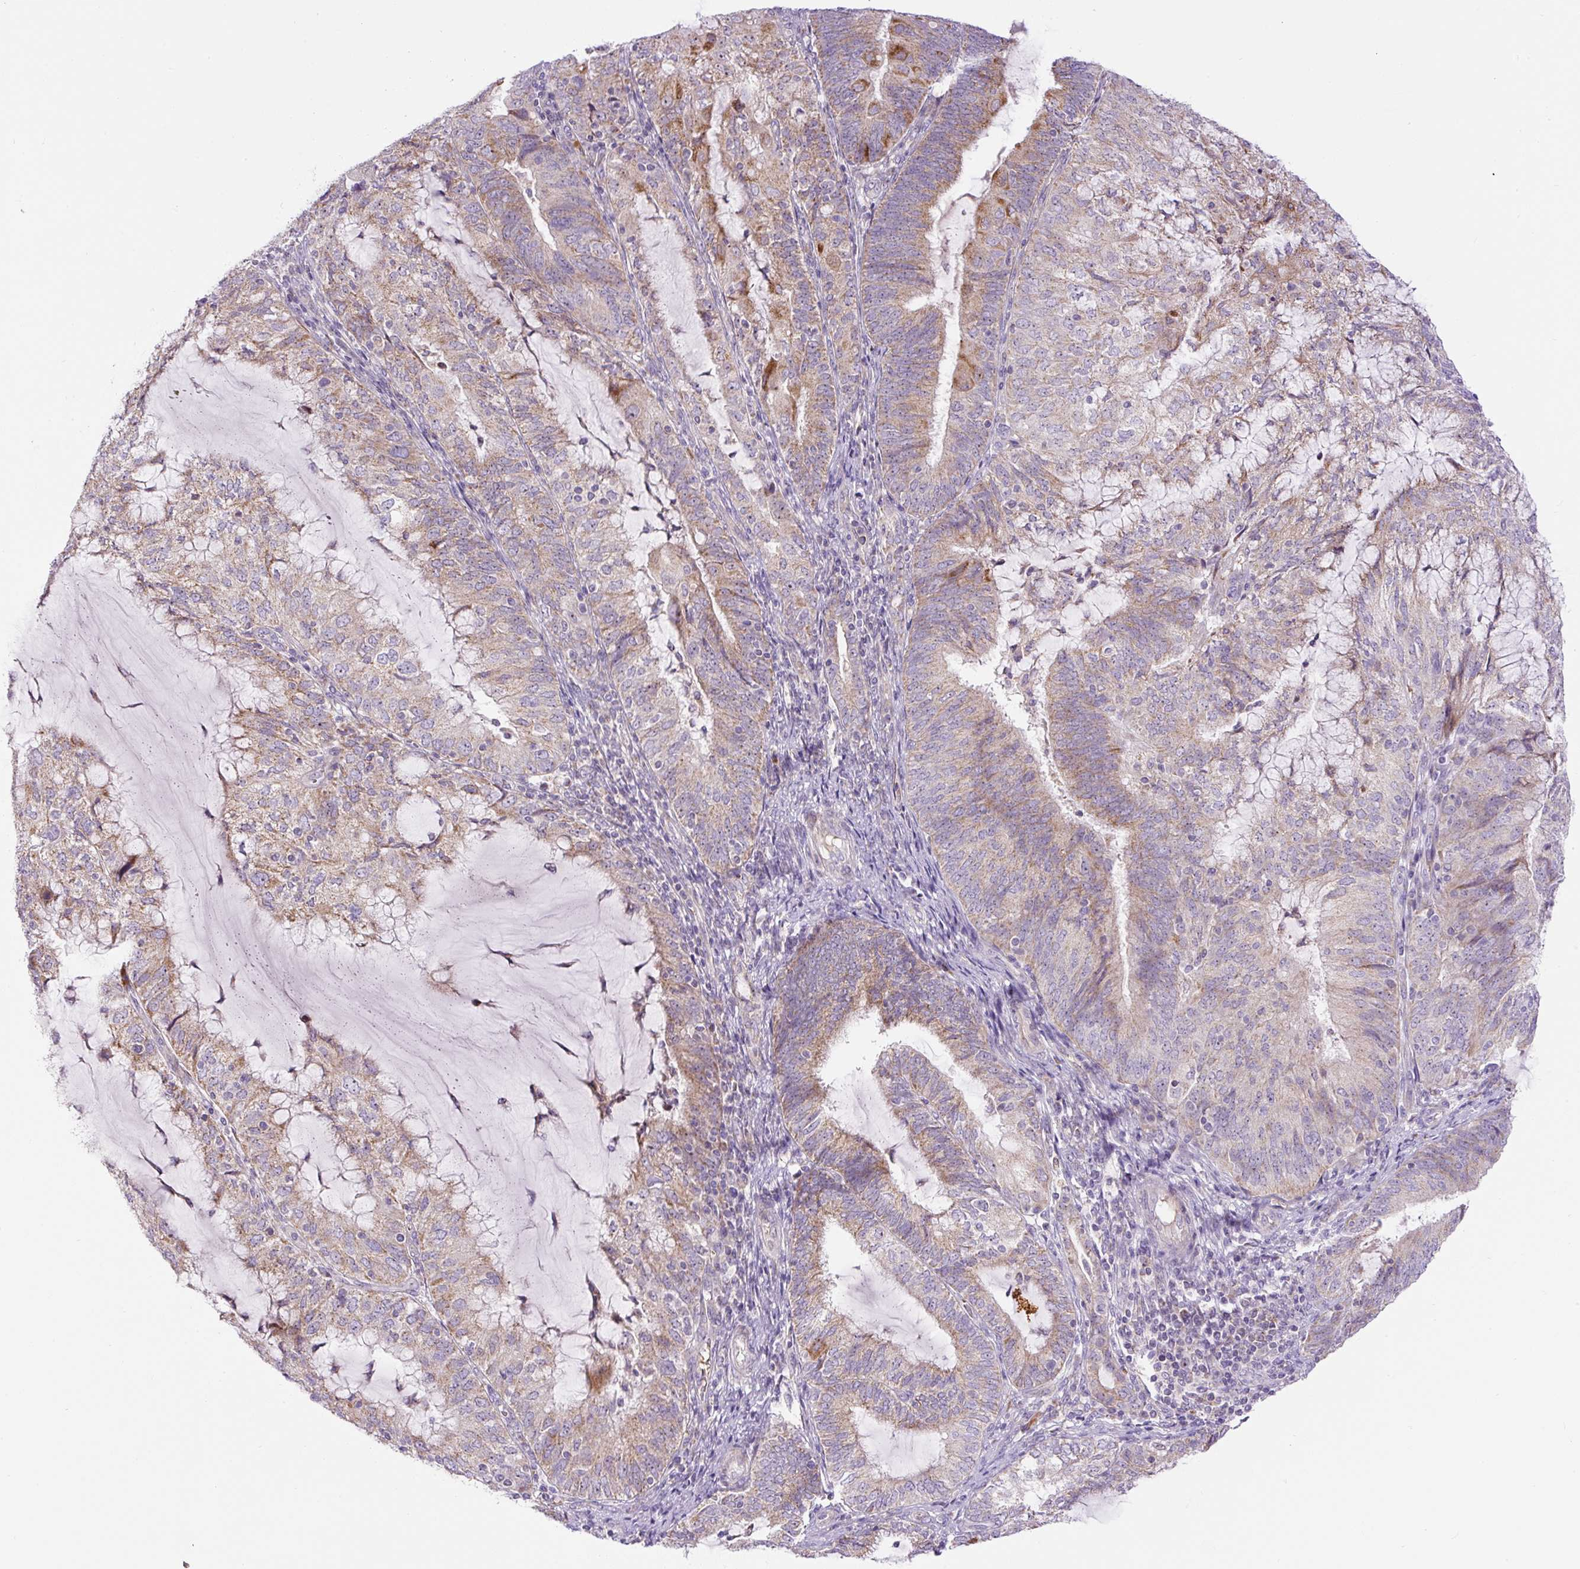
{"staining": {"intensity": "moderate", "quantity": "25%-75%", "location": "cytoplasmic/membranous"}, "tissue": "endometrial cancer", "cell_type": "Tumor cells", "image_type": "cancer", "snomed": [{"axis": "morphology", "description": "Adenocarcinoma, NOS"}, {"axis": "topography", "description": "Endometrium"}], "caption": "Endometrial cancer tissue reveals moderate cytoplasmic/membranous positivity in approximately 25%-75% of tumor cells, visualized by immunohistochemistry.", "gene": "ZNF596", "patient": {"sex": "female", "age": 81}}